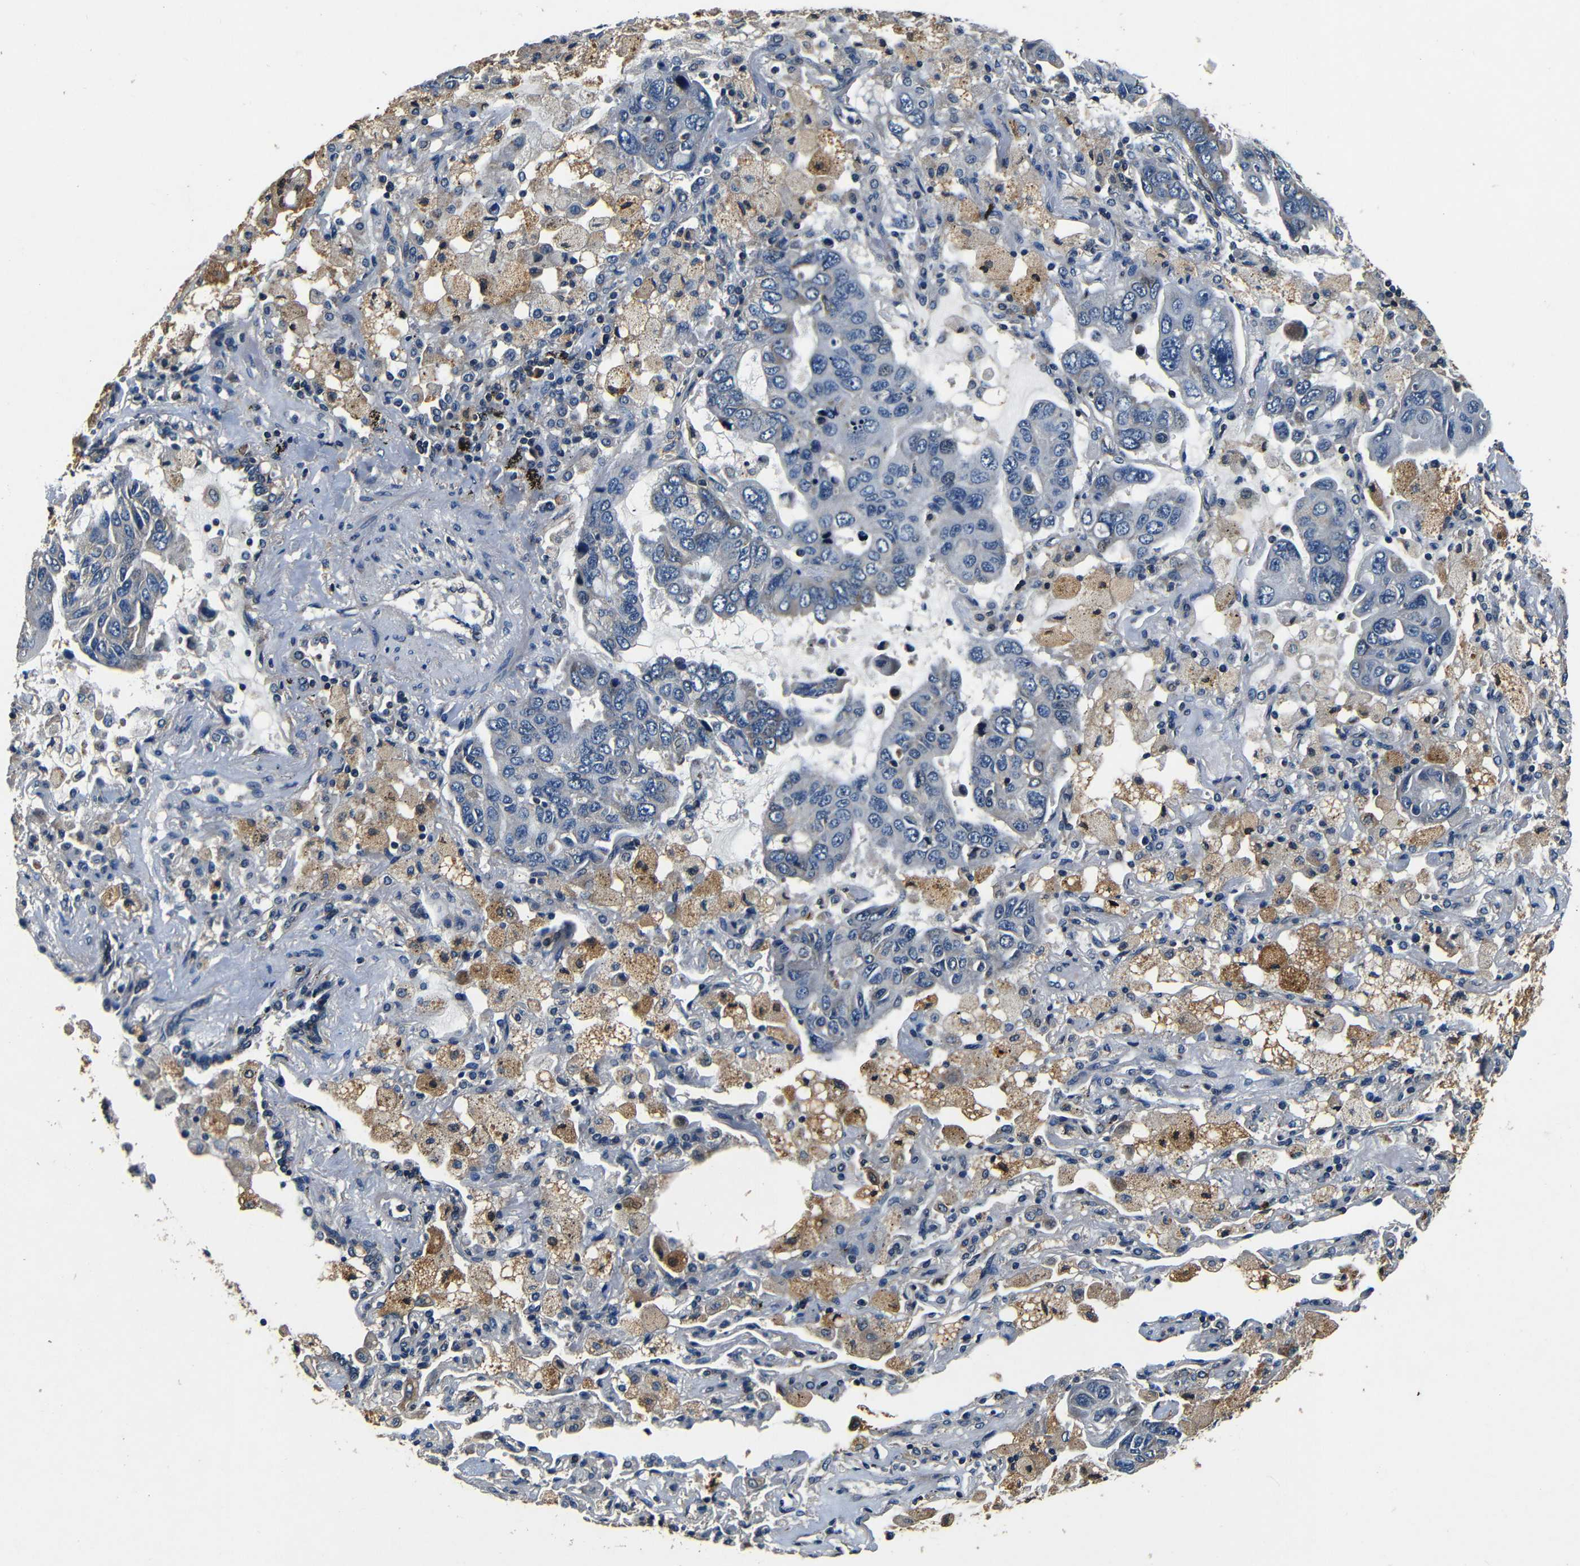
{"staining": {"intensity": "weak", "quantity": "<25%", "location": "cytoplasmic/membranous"}, "tissue": "lung cancer", "cell_type": "Tumor cells", "image_type": "cancer", "snomed": [{"axis": "morphology", "description": "Adenocarcinoma, NOS"}, {"axis": "topography", "description": "Lung"}], "caption": "The image shows no staining of tumor cells in lung cancer.", "gene": "MTX1", "patient": {"sex": "male", "age": 64}}